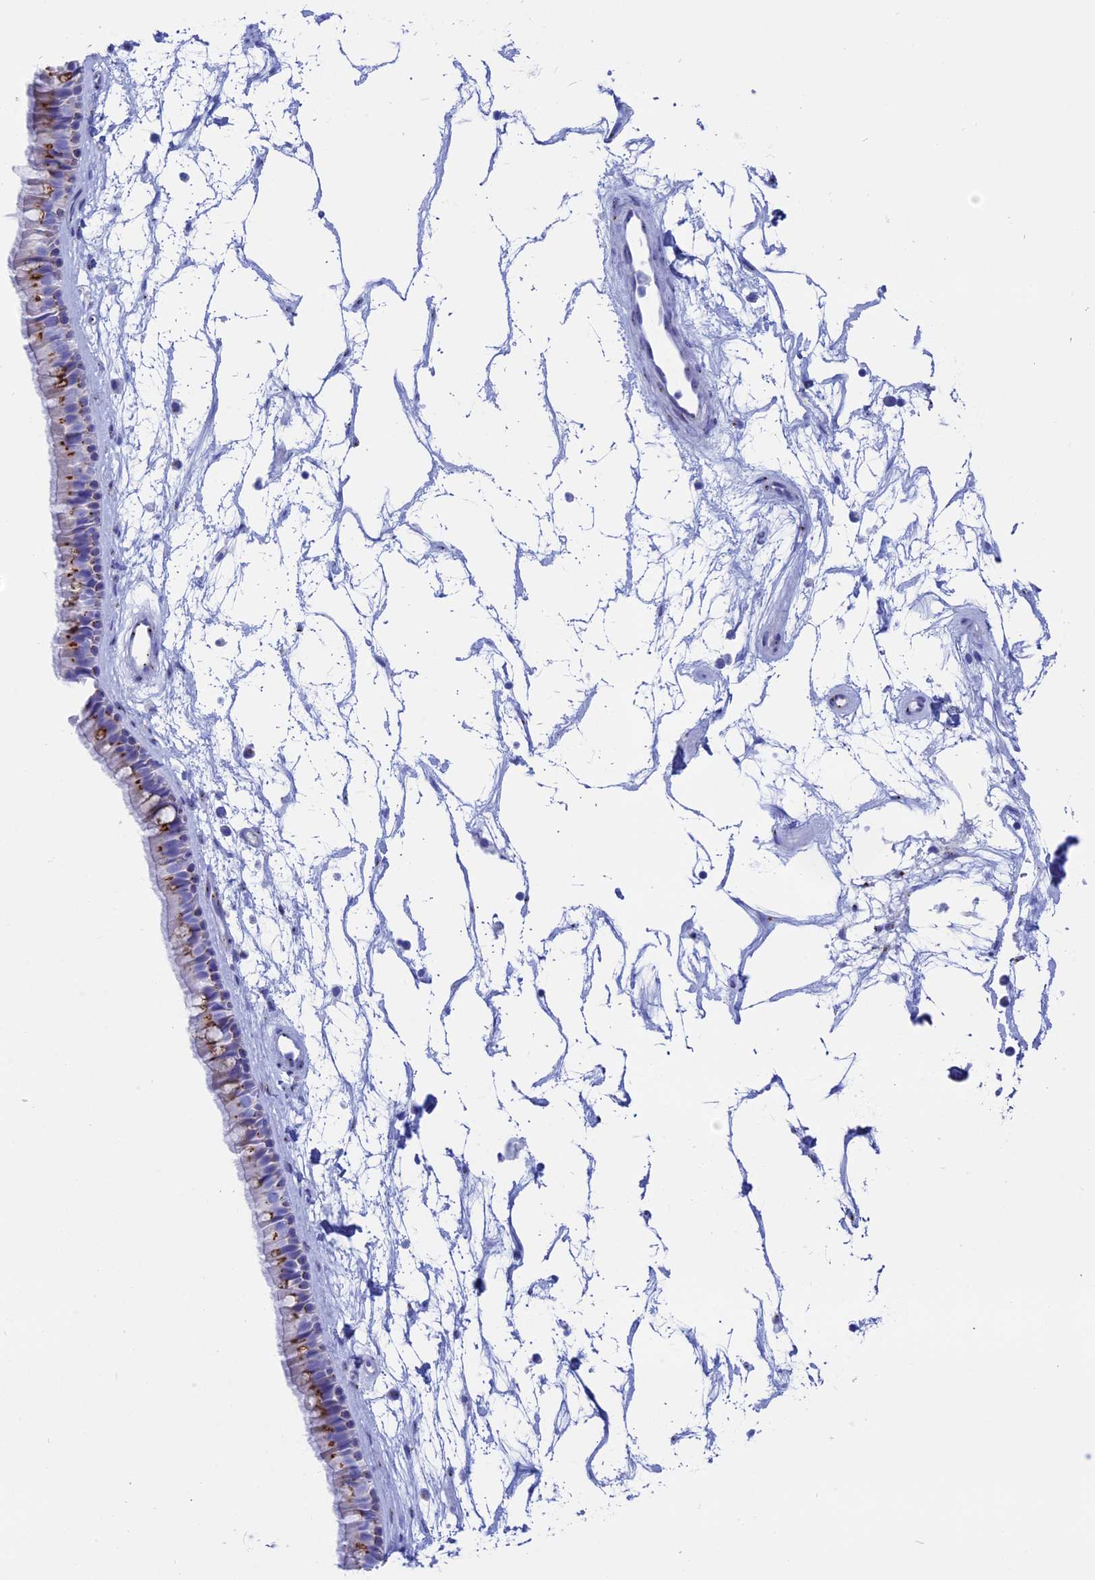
{"staining": {"intensity": "moderate", "quantity": "<25%", "location": "cytoplasmic/membranous"}, "tissue": "nasopharynx", "cell_type": "Respiratory epithelial cells", "image_type": "normal", "snomed": [{"axis": "morphology", "description": "Normal tissue, NOS"}, {"axis": "topography", "description": "Nasopharynx"}], "caption": "Nasopharynx stained with a brown dye reveals moderate cytoplasmic/membranous positive positivity in approximately <25% of respiratory epithelial cells.", "gene": "ERICH4", "patient": {"sex": "male", "age": 64}}